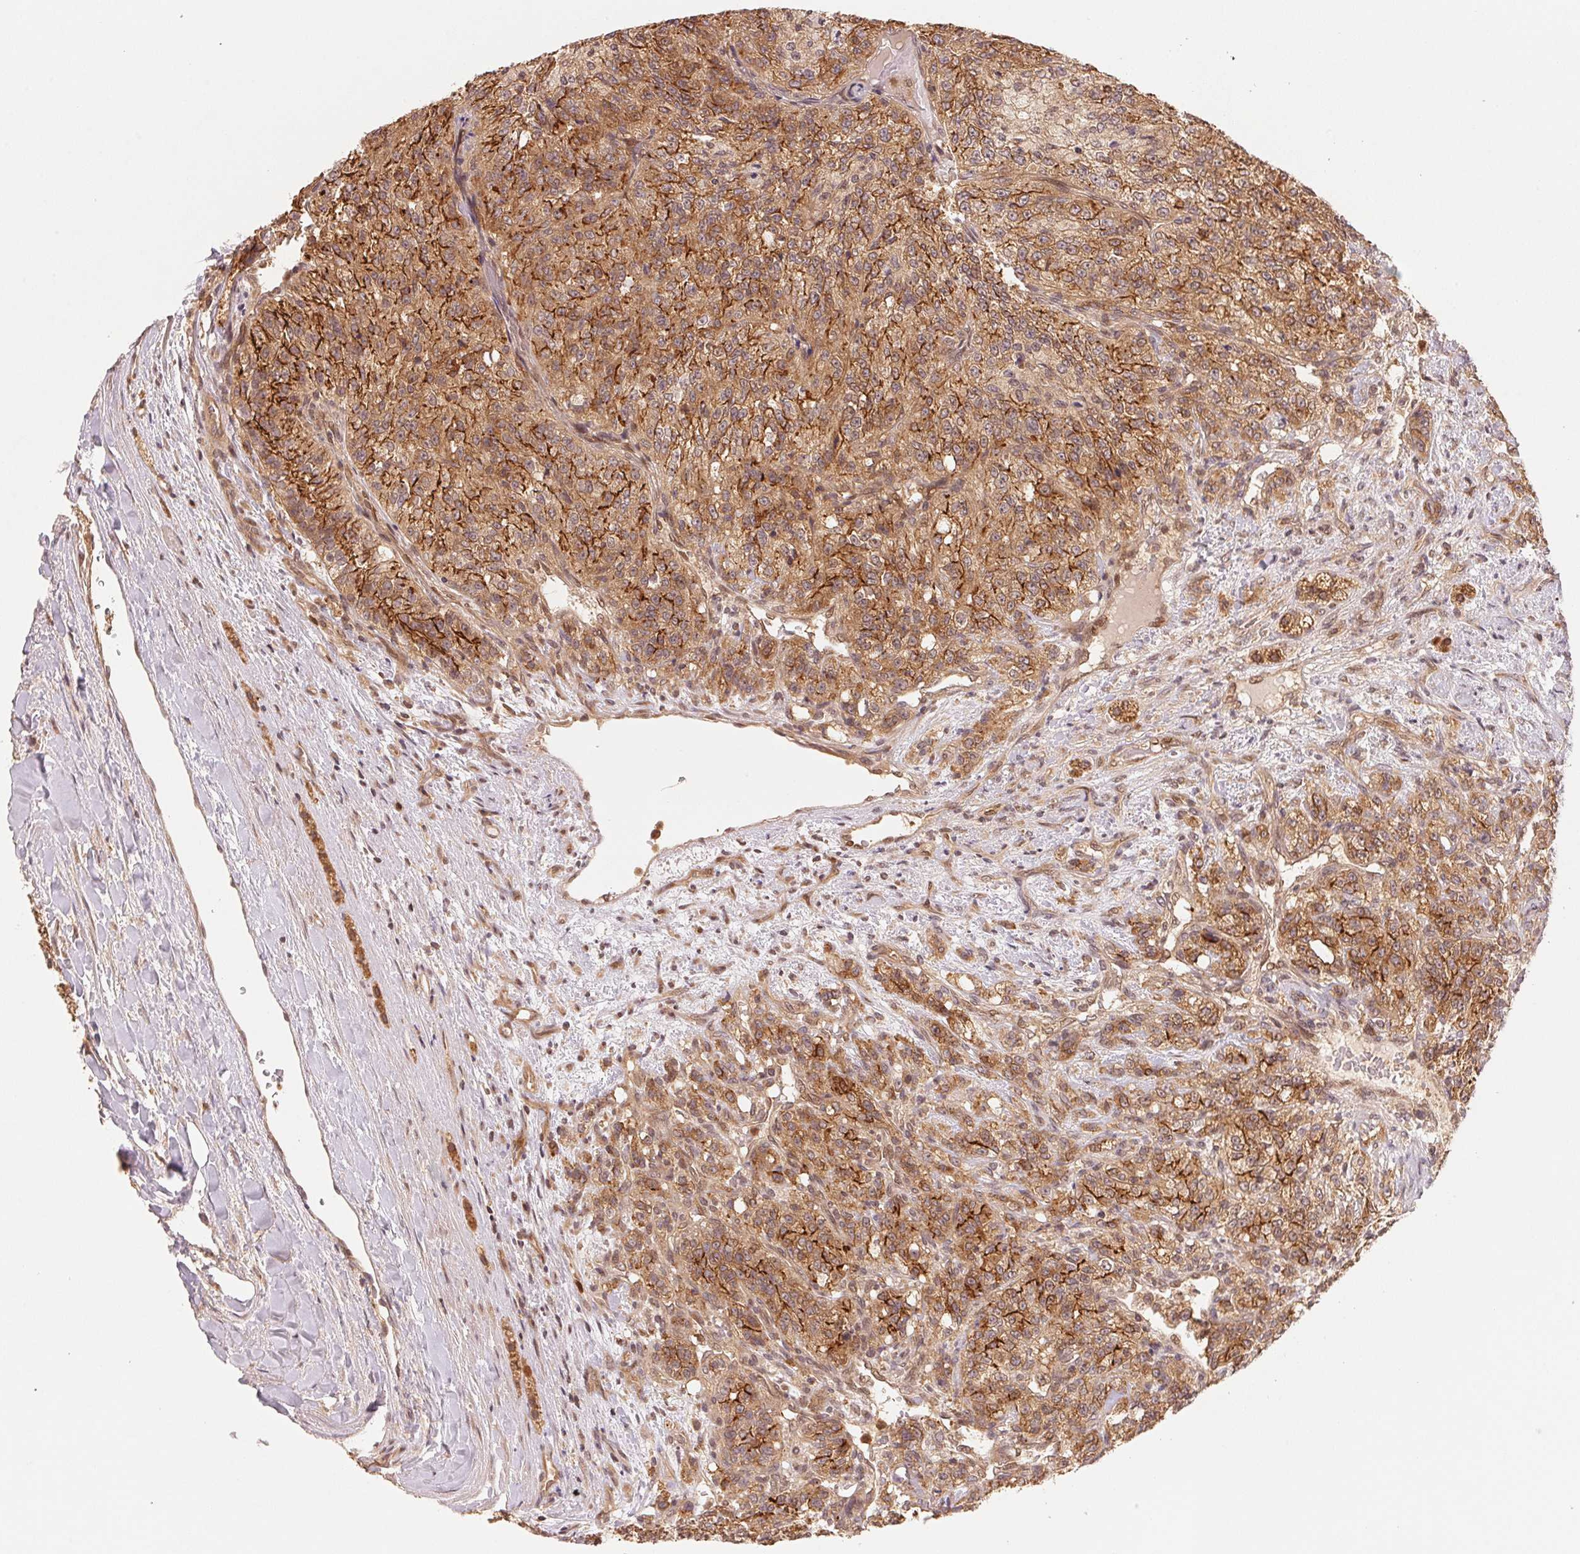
{"staining": {"intensity": "strong", "quantity": "25%-75%", "location": "cytoplasmic/membranous"}, "tissue": "renal cancer", "cell_type": "Tumor cells", "image_type": "cancer", "snomed": [{"axis": "morphology", "description": "Adenocarcinoma, NOS"}, {"axis": "topography", "description": "Kidney"}], "caption": "An image showing strong cytoplasmic/membranous positivity in approximately 25%-75% of tumor cells in adenocarcinoma (renal), as visualized by brown immunohistochemical staining.", "gene": "CCDC102B", "patient": {"sex": "female", "age": 63}}